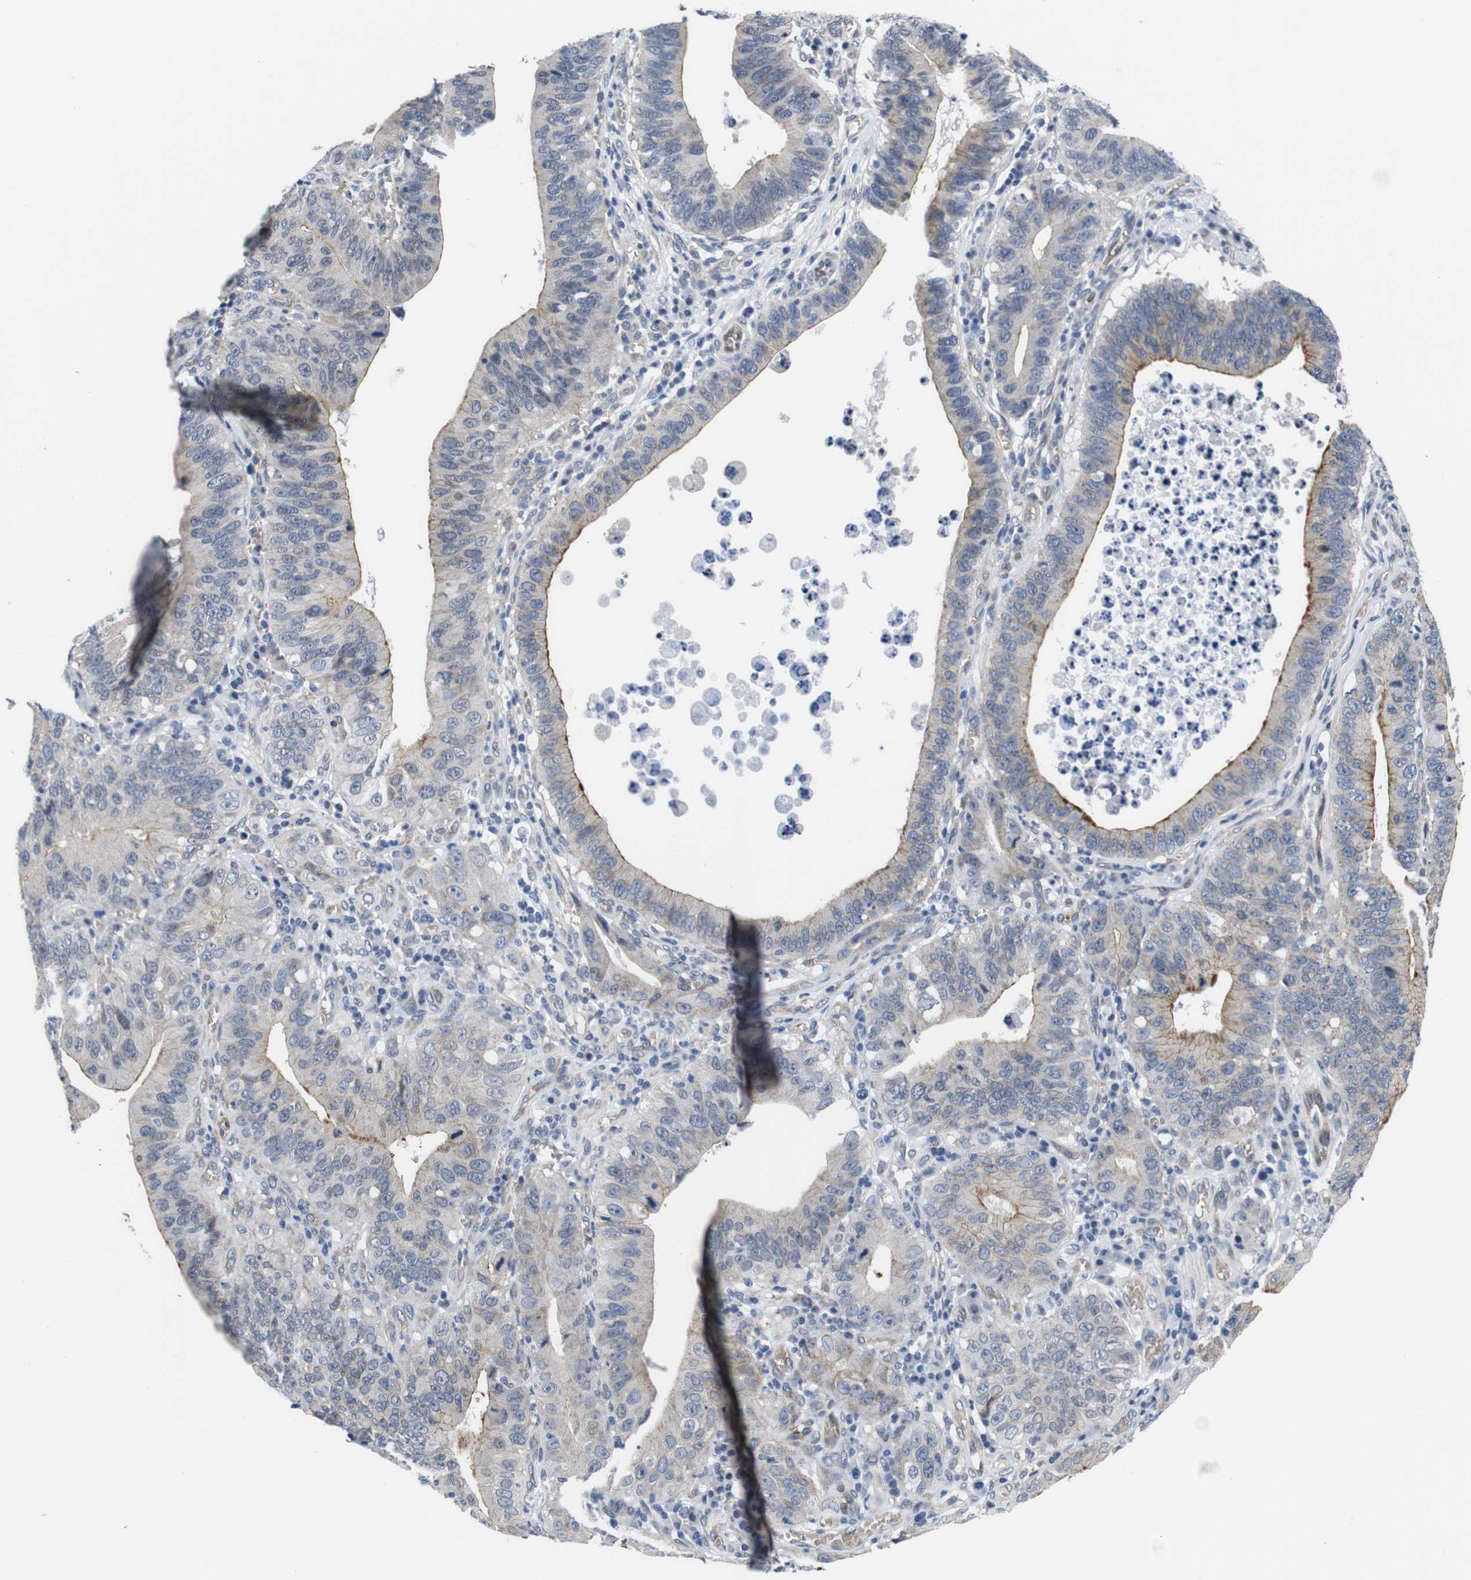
{"staining": {"intensity": "moderate", "quantity": "25%-75%", "location": "cytoplasmic/membranous"}, "tissue": "stomach cancer", "cell_type": "Tumor cells", "image_type": "cancer", "snomed": [{"axis": "morphology", "description": "Adenocarcinoma, NOS"}, {"axis": "topography", "description": "Stomach"}, {"axis": "topography", "description": "Gastric cardia"}], "caption": "DAB (3,3'-diaminobenzidine) immunohistochemical staining of human stomach cancer displays moderate cytoplasmic/membranous protein positivity in about 25%-75% of tumor cells.", "gene": "SOCS3", "patient": {"sex": "male", "age": 59}}